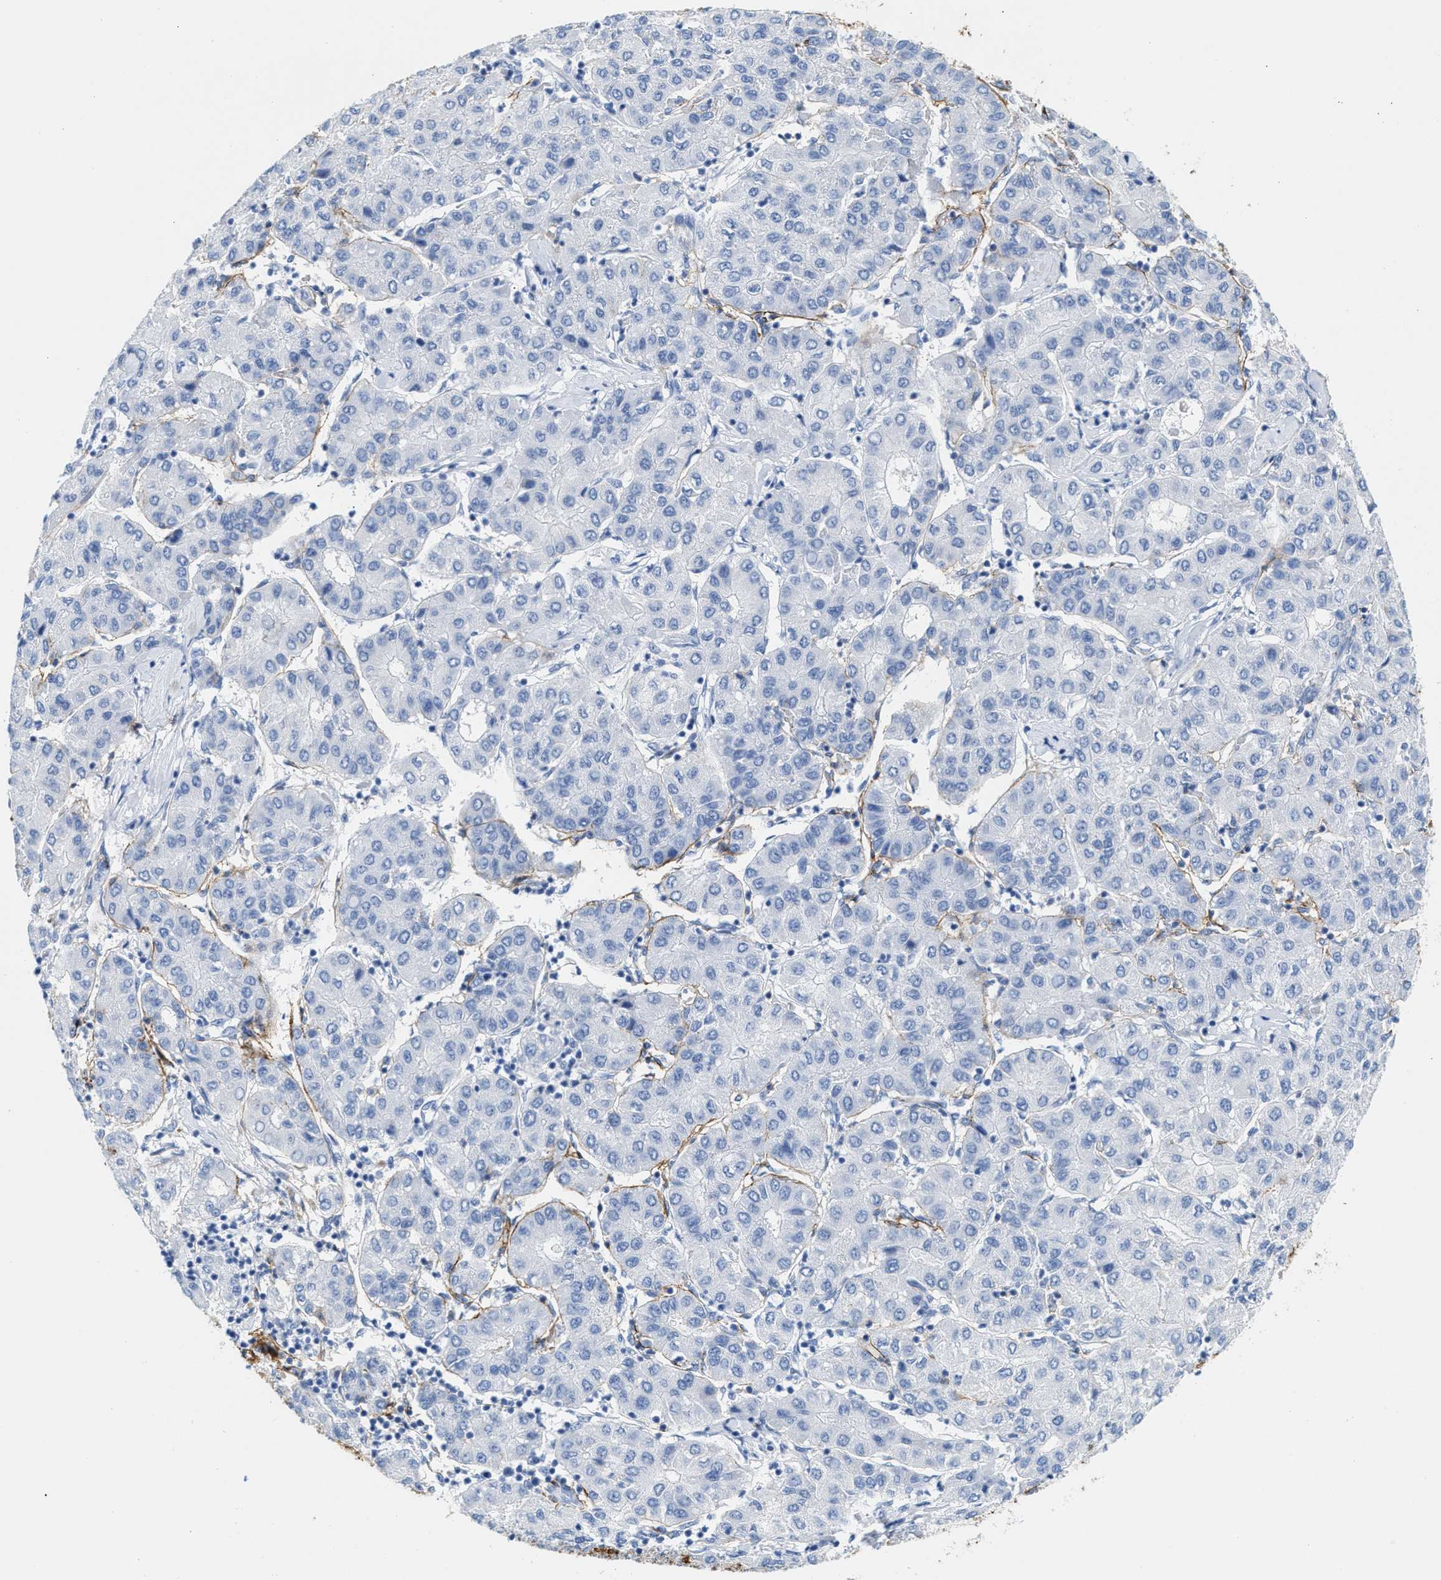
{"staining": {"intensity": "negative", "quantity": "none", "location": "none"}, "tissue": "liver cancer", "cell_type": "Tumor cells", "image_type": "cancer", "snomed": [{"axis": "morphology", "description": "Carcinoma, Hepatocellular, NOS"}, {"axis": "topography", "description": "Liver"}], "caption": "Human liver cancer stained for a protein using immunohistochemistry displays no positivity in tumor cells.", "gene": "TNR", "patient": {"sex": "male", "age": 65}}